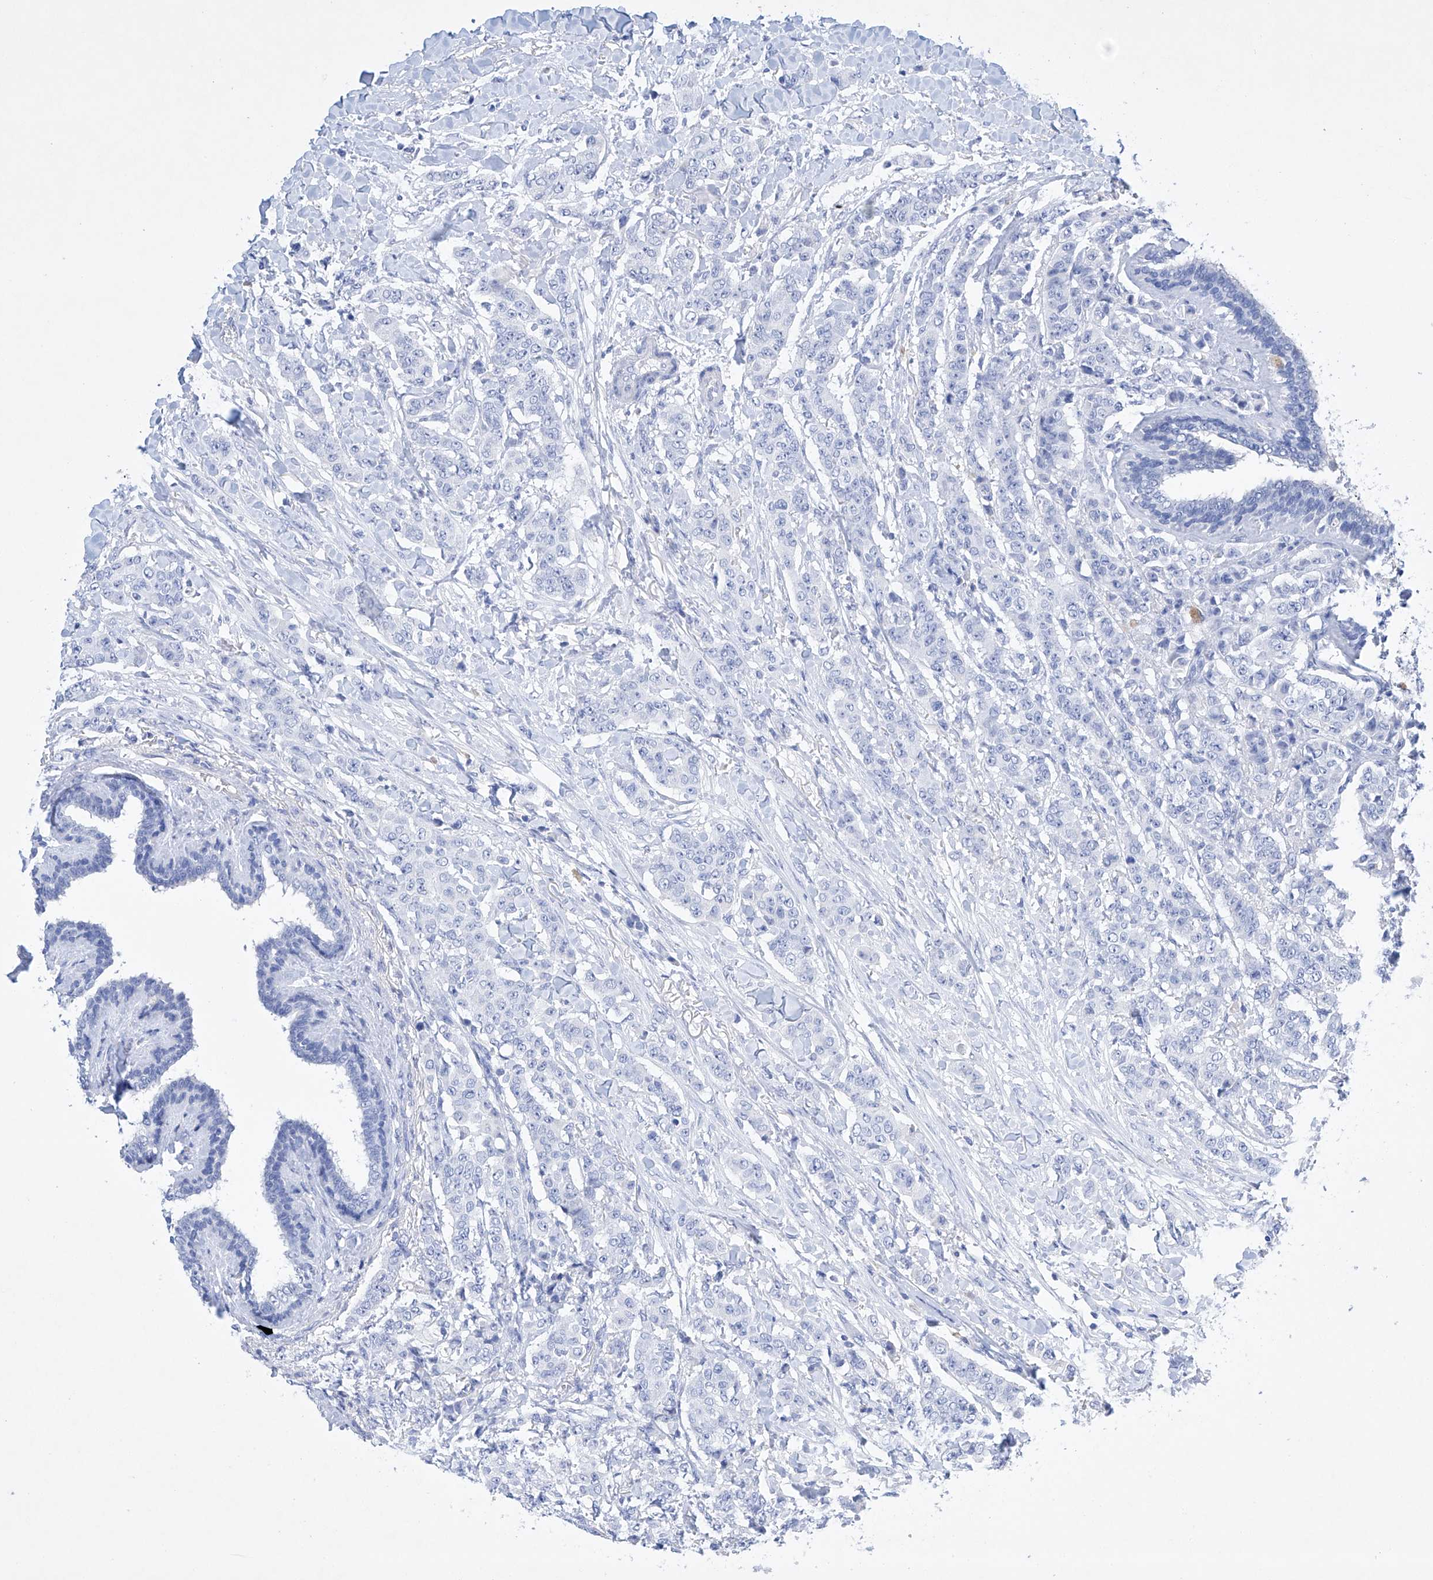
{"staining": {"intensity": "negative", "quantity": "none", "location": "none"}, "tissue": "breast cancer", "cell_type": "Tumor cells", "image_type": "cancer", "snomed": [{"axis": "morphology", "description": "Duct carcinoma"}, {"axis": "topography", "description": "Breast"}], "caption": "Immunohistochemical staining of human breast infiltrating ductal carcinoma reveals no significant expression in tumor cells.", "gene": "LURAP1", "patient": {"sex": "female", "age": 40}}